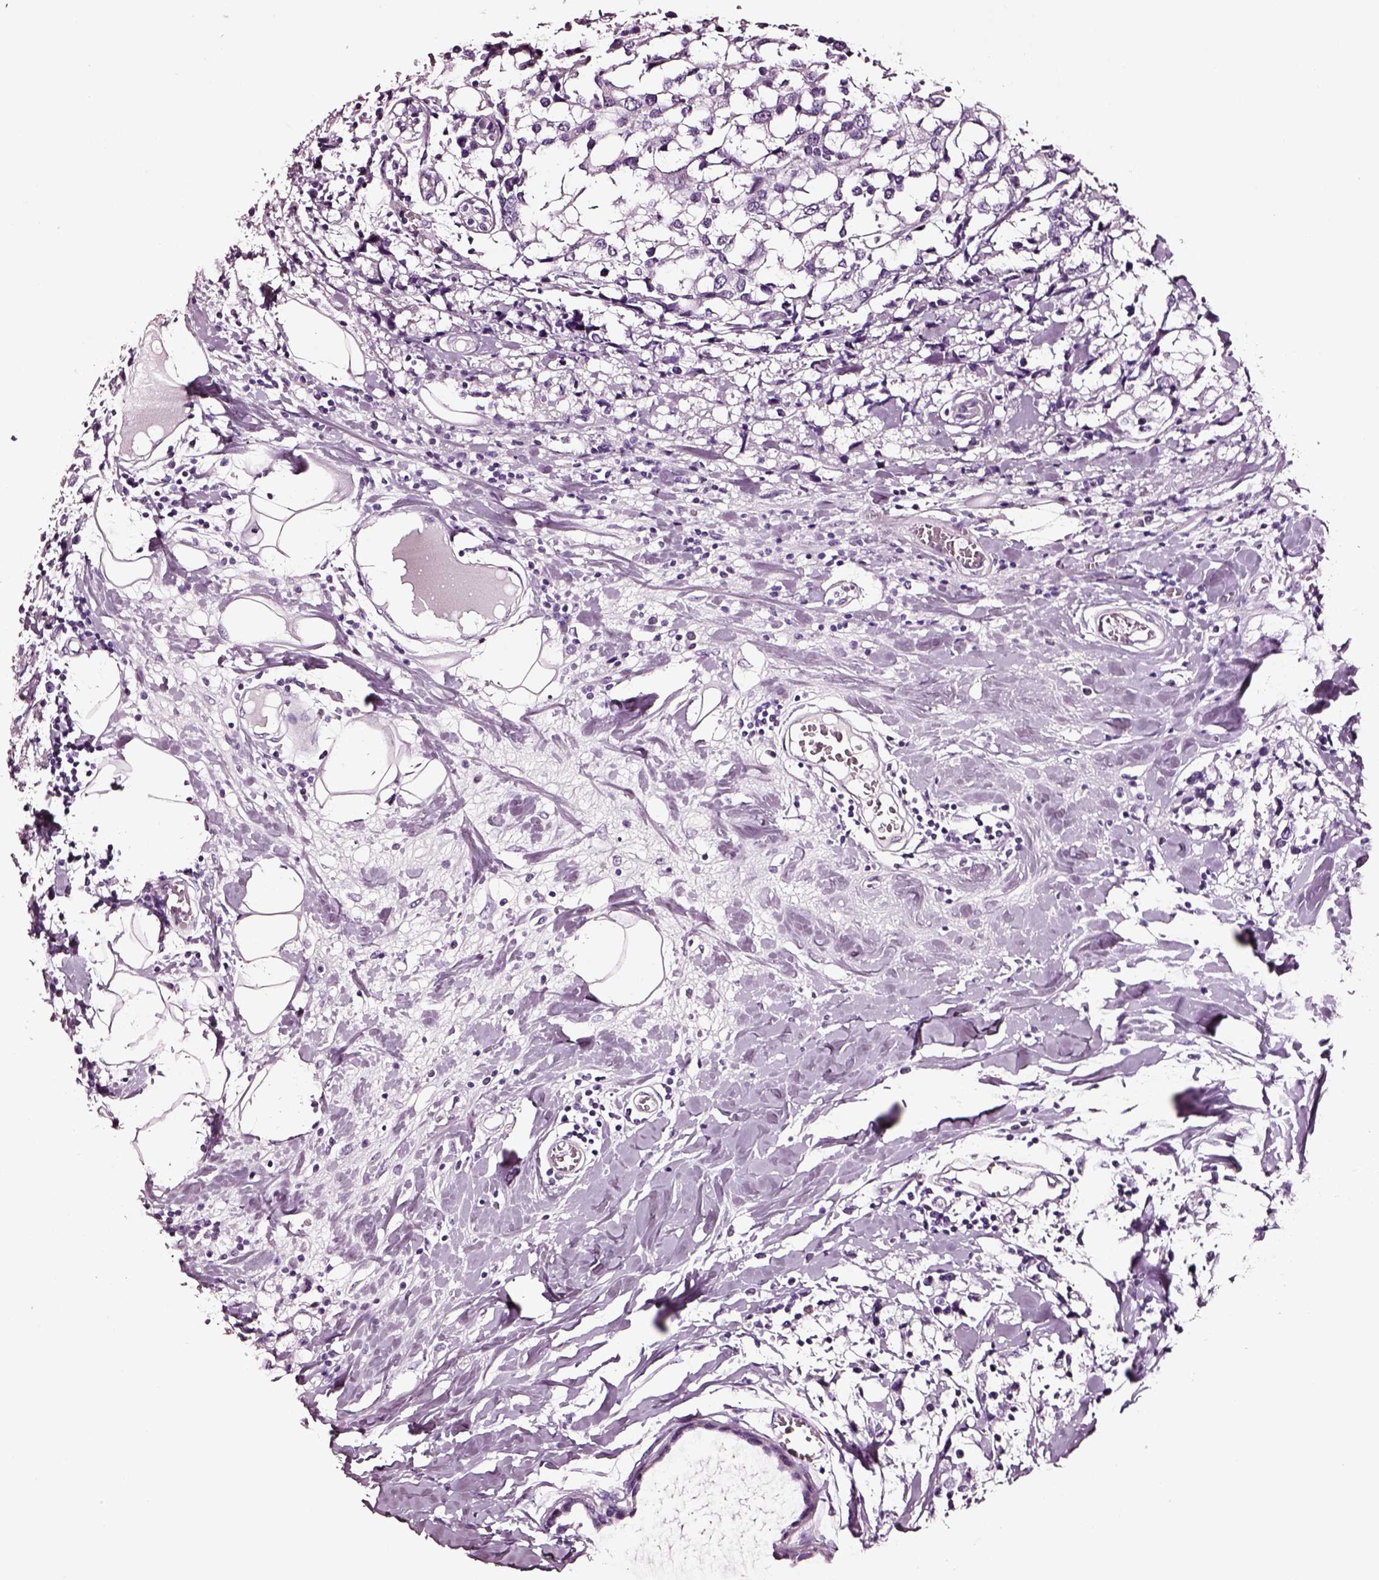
{"staining": {"intensity": "negative", "quantity": "none", "location": "none"}, "tissue": "breast cancer", "cell_type": "Tumor cells", "image_type": "cancer", "snomed": [{"axis": "morphology", "description": "Lobular carcinoma"}, {"axis": "topography", "description": "Breast"}], "caption": "Human breast lobular carcinoma stained for a protein using immunohistochemistry (IHC) displays no staining in tumor cells.", "gene": "DPEP1", "patient": {"sex": "female", "age": 59}}